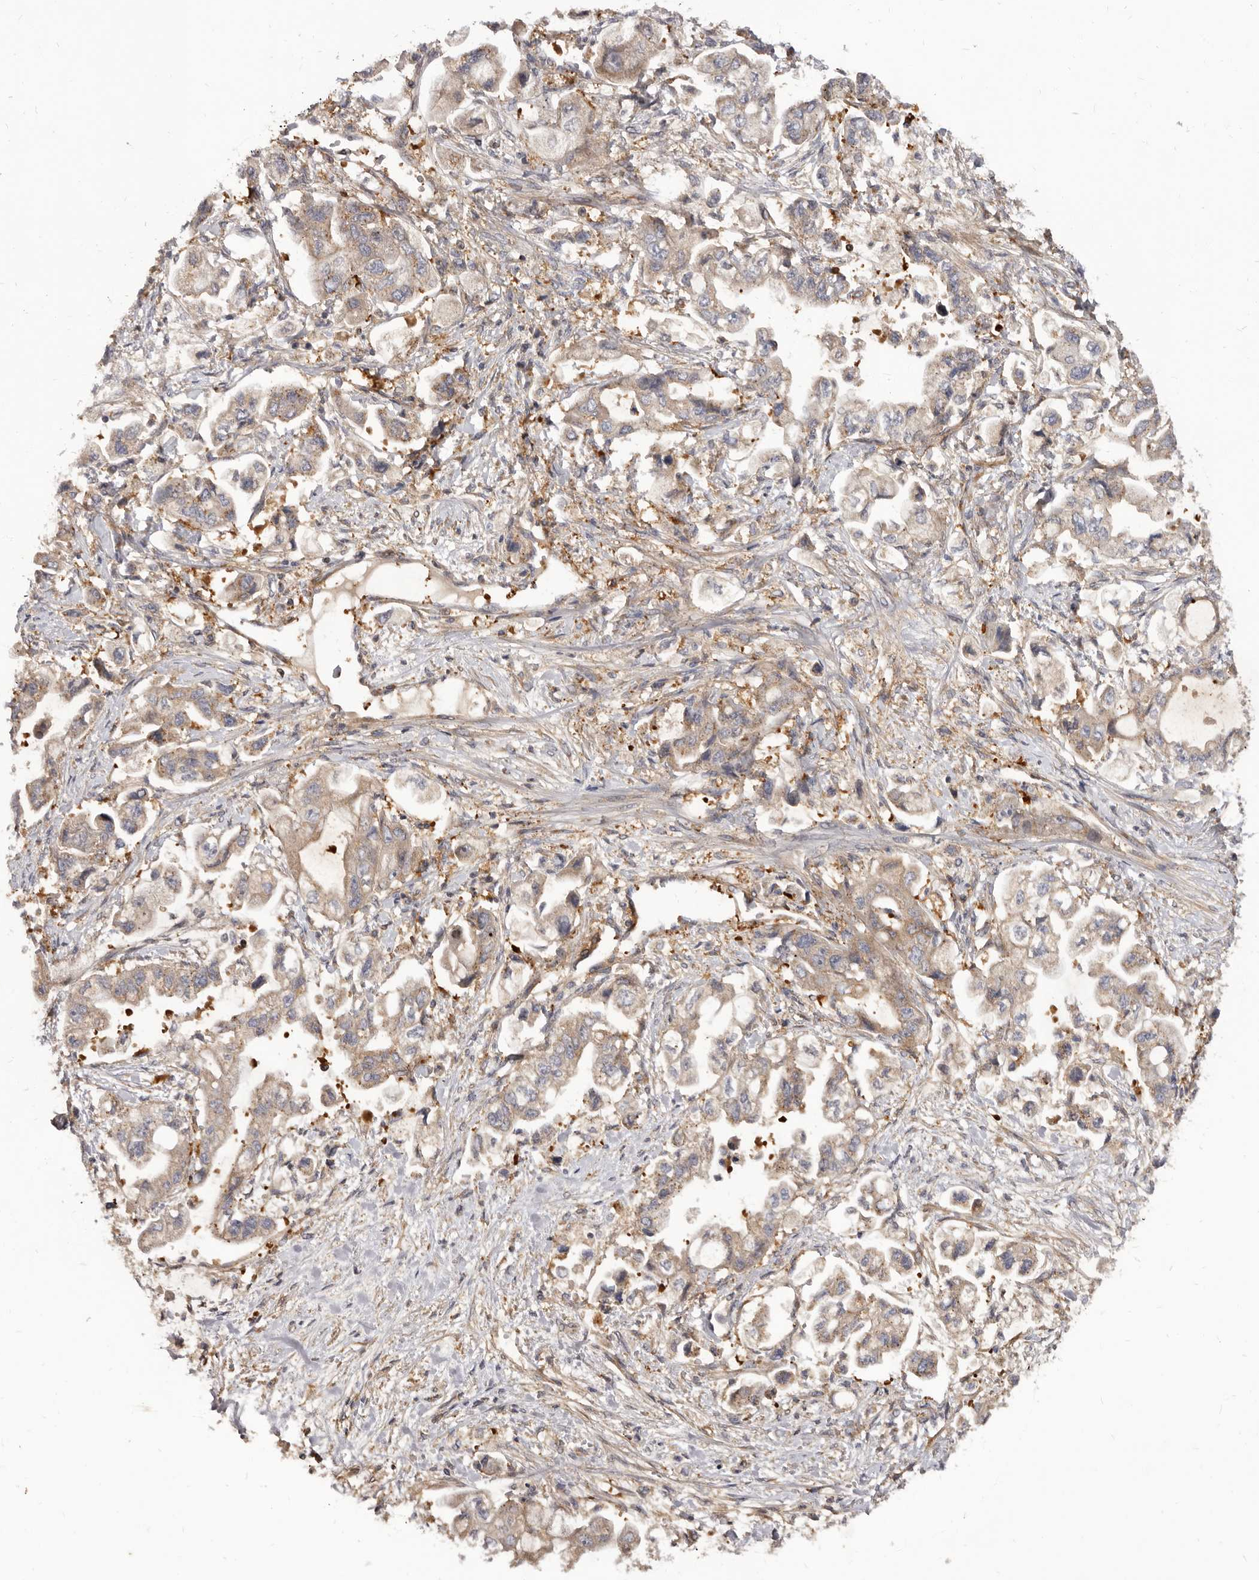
{"staining": {"intensity": "weak", "quantity": ">75%", "location": "cytoplasmic/membranous"}, "tissue": "stomach cancer", "cell_type": "Tumor cells", "image_type": "cancer", "snomed": [{"axis": "morphology", "description": "Adenocarcinoma, NOS"}, {"axis": "topography", "description": "Stomach"}], "caption": "Tumor cells reveal low levels of weak cytoplasmic/membranous staining in approximately >75% of cells in adenocarcinoma (stomach).", "gene": "ADAMTS20", "patient": {"sex": "male", "age": 62}}